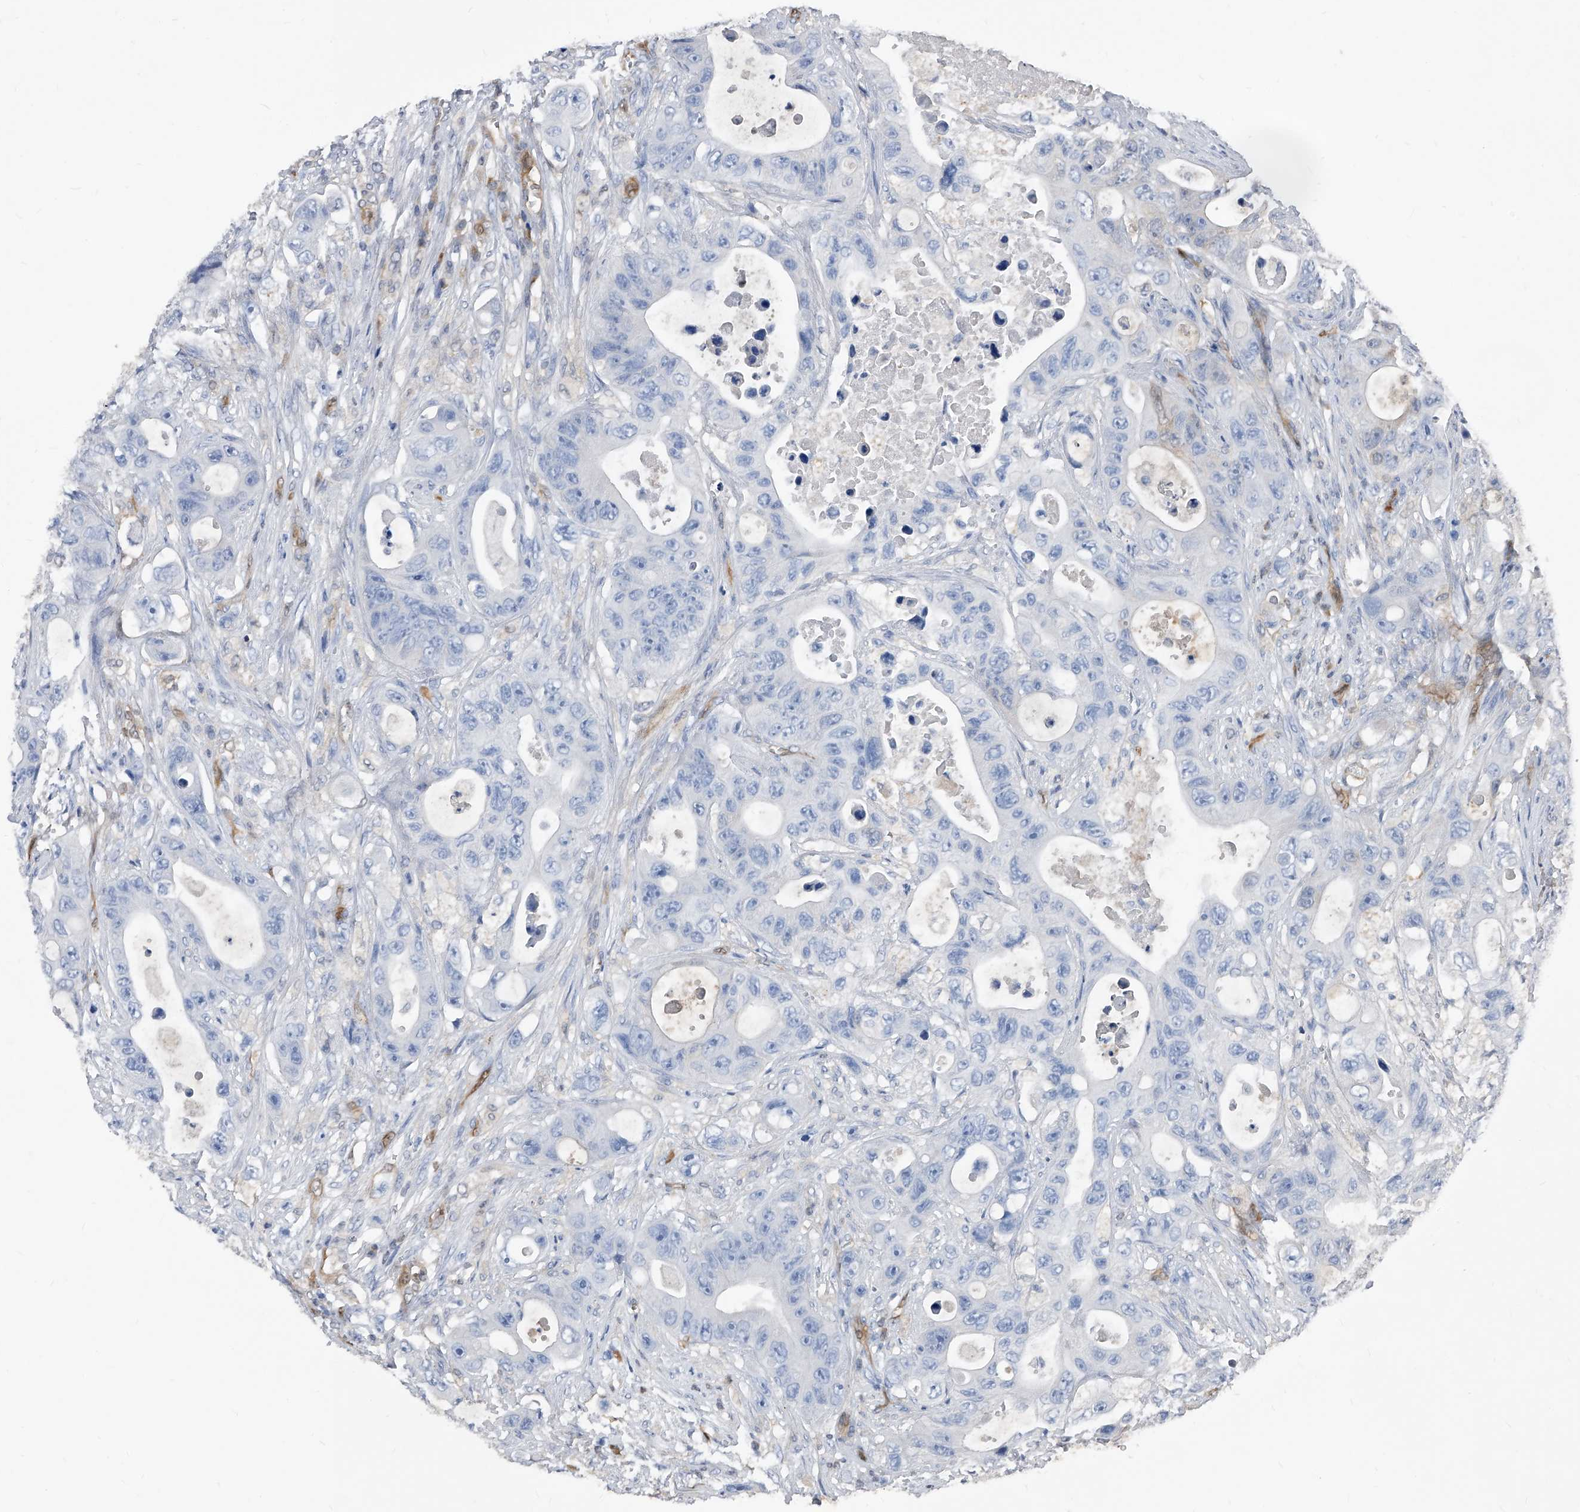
{"staining": {"intensity": "negative", "quantity": "none", "location": "none"}, "tissue": "colorectal cancer", "cell_type": "Tumor cells", "image_type": "cancer", "snomed": [{"axis": "morphology", "description": "Adenocarcinoma, NOS"}, {"axis": "topography", "description": "Colon"}], "caption": "A high-resolution histopathology image shows IHC staining of adenocarcinoma (colorectal), which demonstrates no significant expression in tumor cells.", "gene": "MAP2K6", "patient": {"sex": "female", "age": 46}}